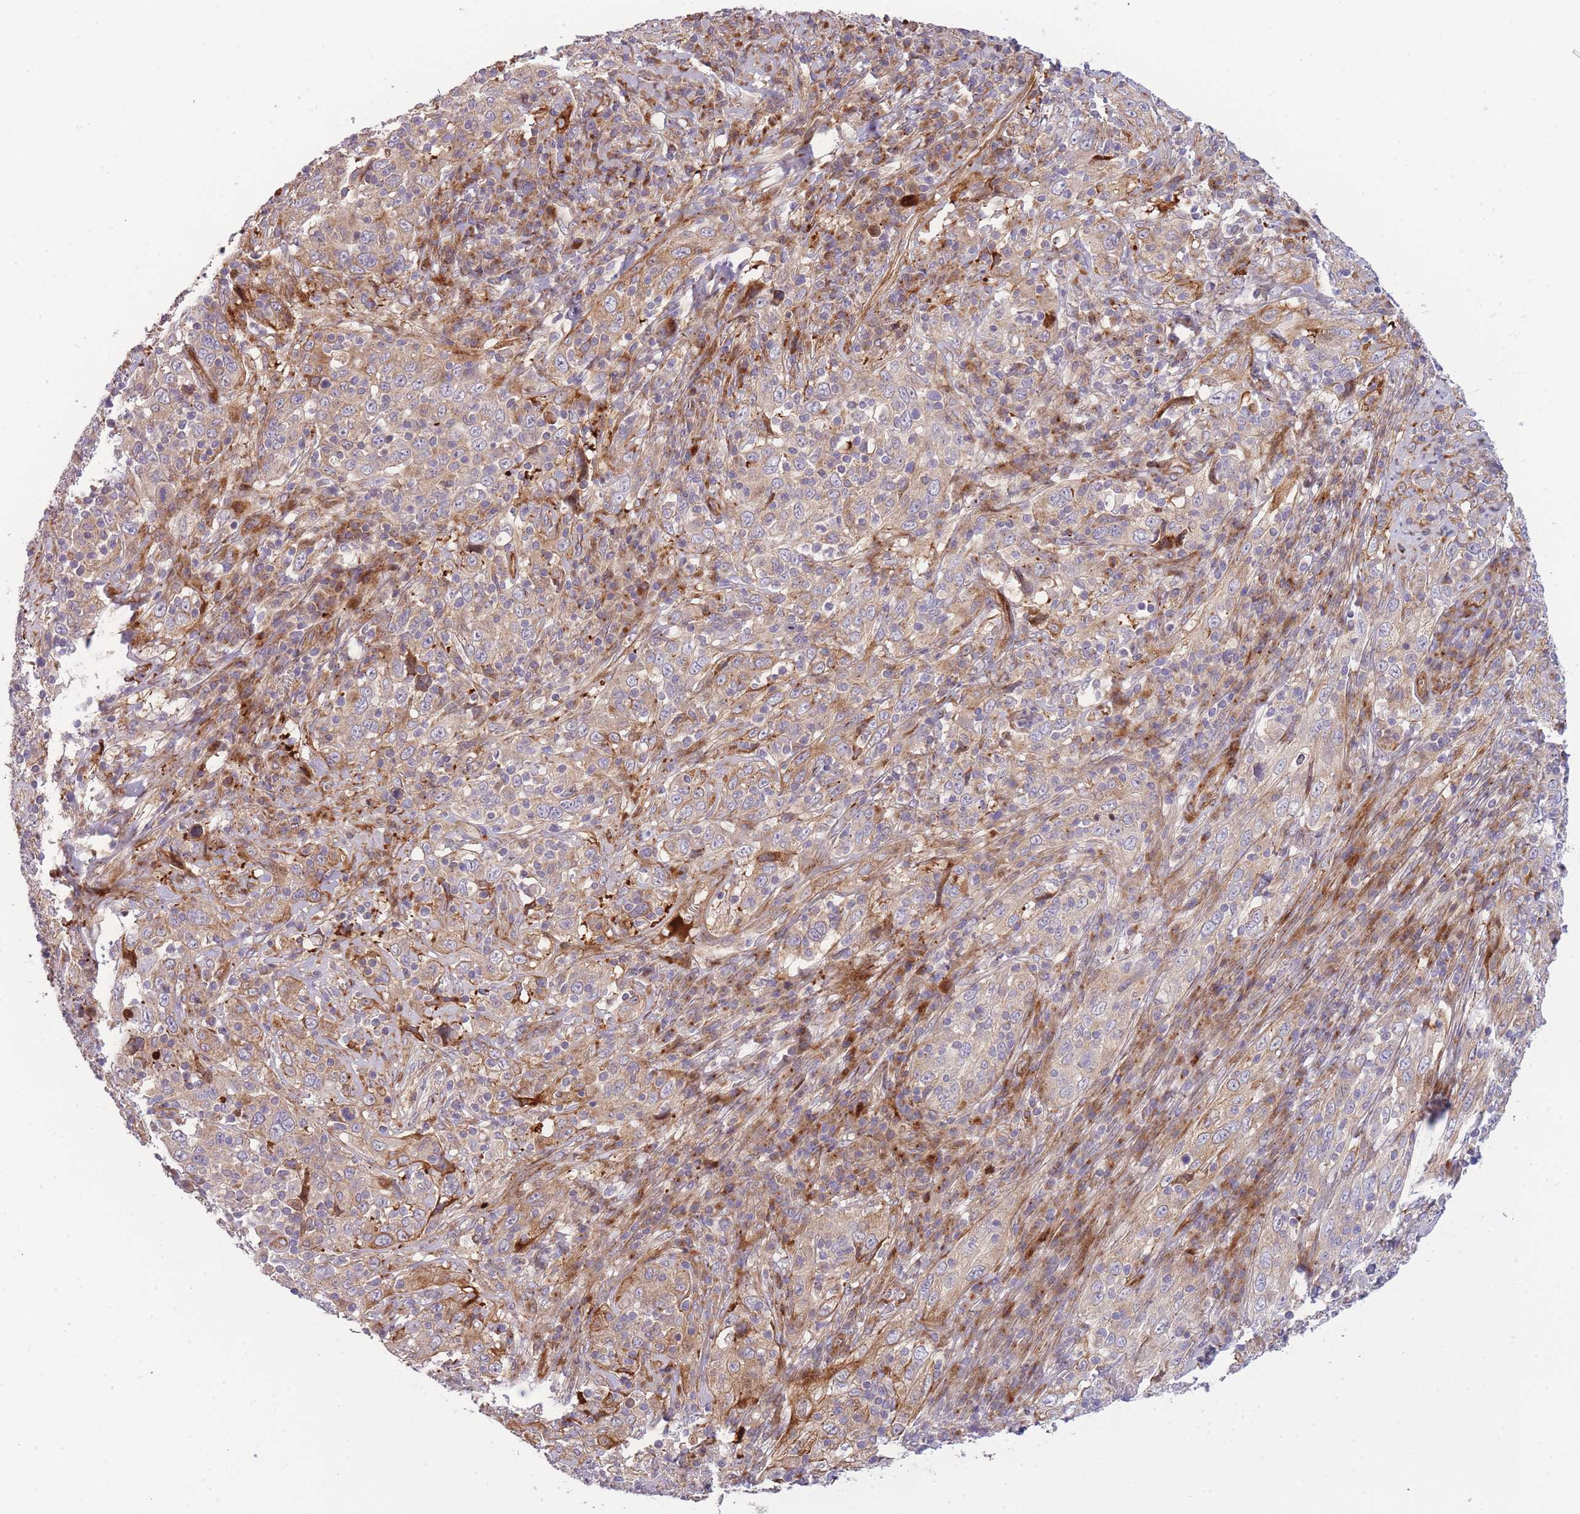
{"staining": {"intensity": "moderate", "quantity": "25%-75%", "location": "cytoplasmic/membranous"}, "tissue": "cervical cancer", "cell_type": "Tumor cells", "image_type": "cancer", "snomed": [{"axis": "morphology", "description": "Squamous cell carcinoma, NOS"}, {"axis": "topography", "description": "Cervix"}], "caption": "An image of human cervical cancer stained for a protein displays moderate cytoplasmic/membranous brown staining in tumor cells.", "gene": "ATP5MC2", "patient": {"sex": "female", "age": 46}}